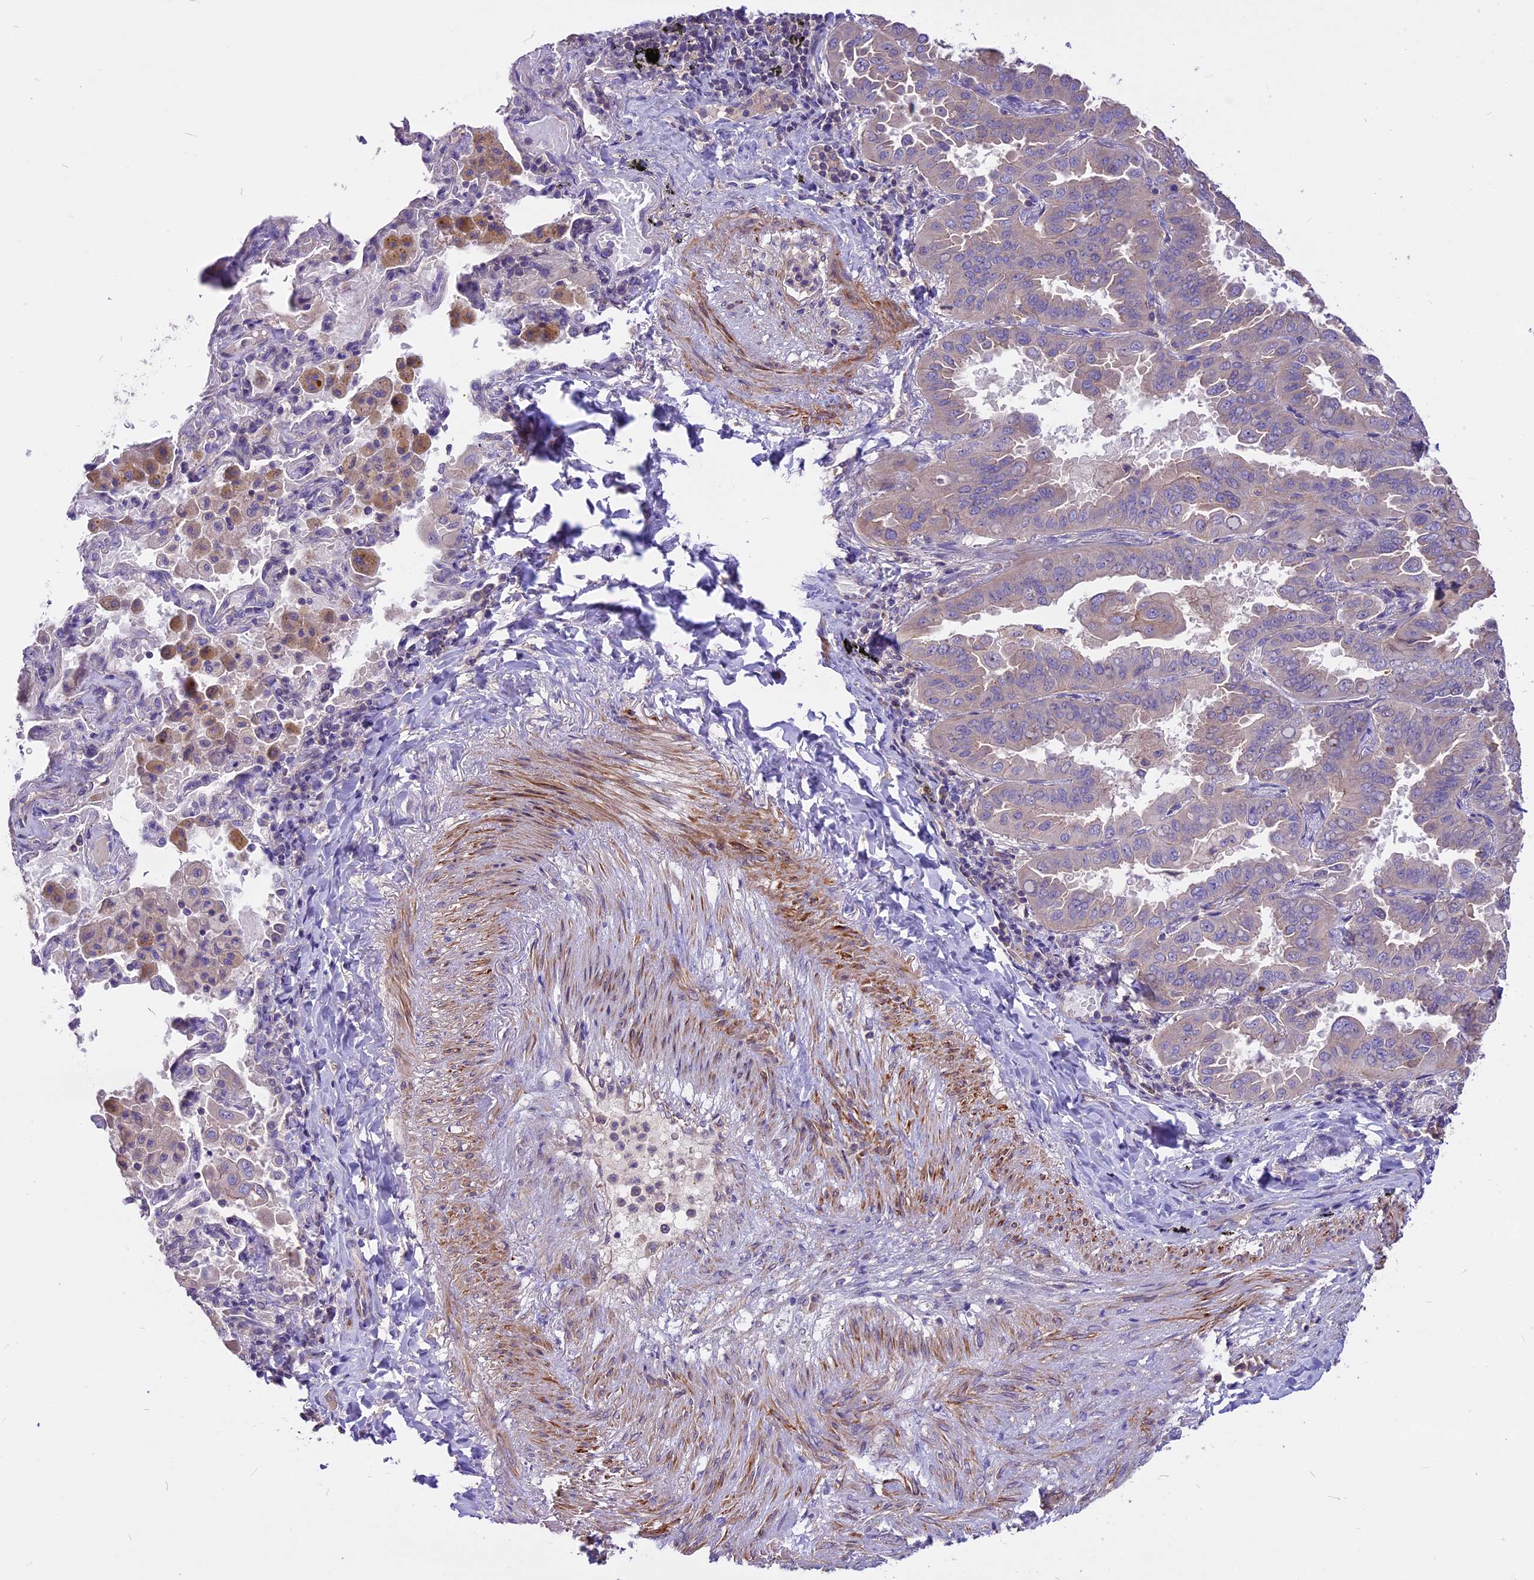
{"staining": {"intensity": "weak", "quantity": "25%-75%", "location": "cytoplasmic/membranous"}, "tissue": "lung cancer", "cell_type": "Tumor cells", "image_type": "cancer", "snomed": [{"axis": "morphology", "description": "Adenocarcinoma, NOS"}, {"axis": "topography", "description": "Lung"}], "caption": "Human lung cancer (adenocarcinoma) stained for a protein (brown) displays weak cytoplasmic/membranous positive positivity in about 25%-75% of tumor cells.", "gene": "ANO3", "patient": {"sex": "male", "age": 64}}